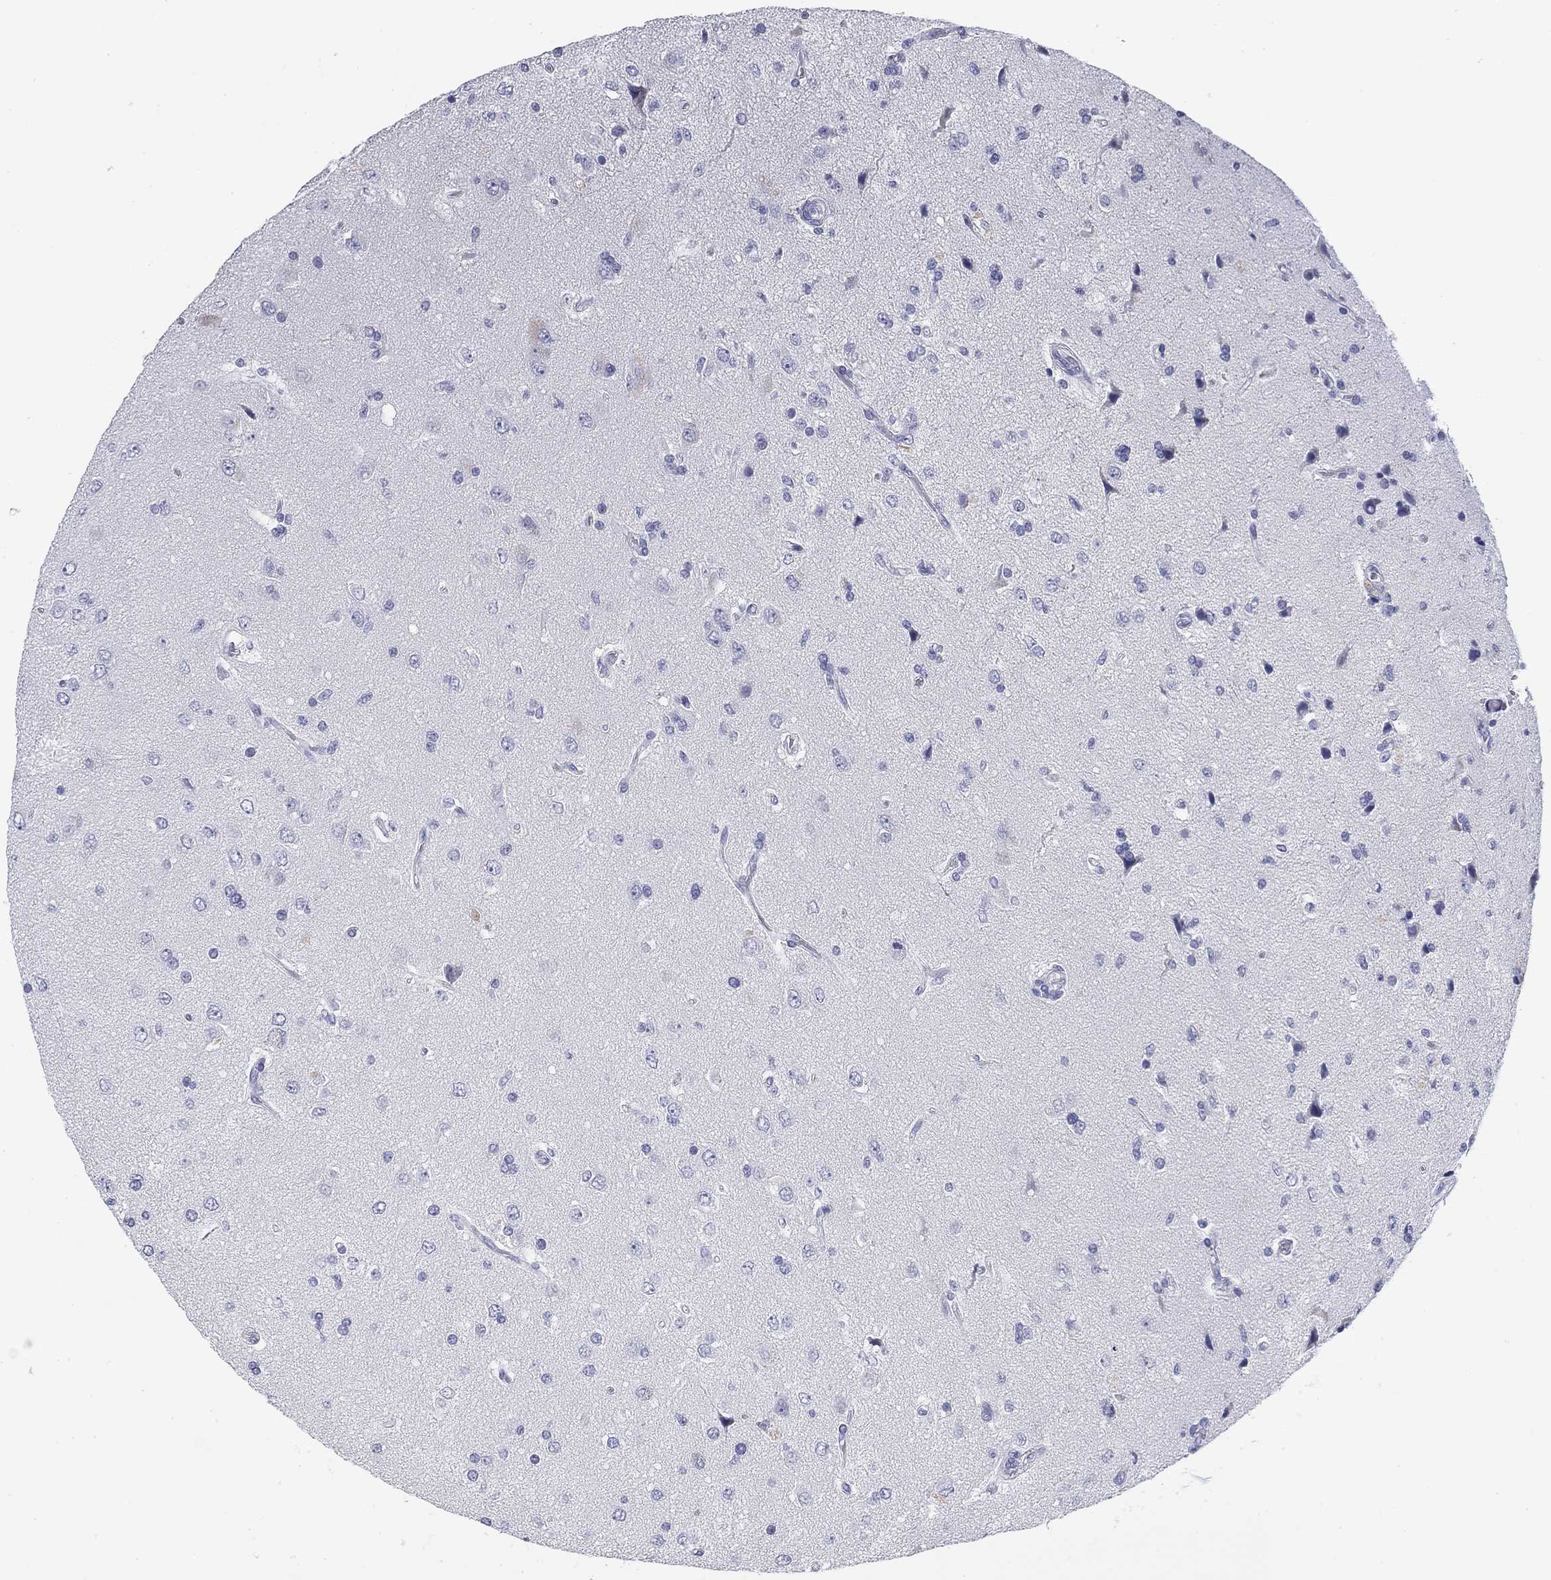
{"staining": {"intensity": "negative", "quantity": "none", "location": "none"}, "tissue": "glioma", "cell_type": "Tumor cells", "image_type": "cancer", "snomed": [{"axis": "morphology", "description": "Glioma, malignant, High grade"}, {"axis": "topography", "description": "Brain"}], "caption": "A high-resolution photomicrograph shows IHC staining of glioma, which exhibits no significant positivity in tumor cells. (Stains: DAB immunohistochemistry with hematoxylin counter stain, Microscopy: brightfield microscopy at high magnification).", "gene": "CD79B", "patient": {"sex": "male", "age": 56}}